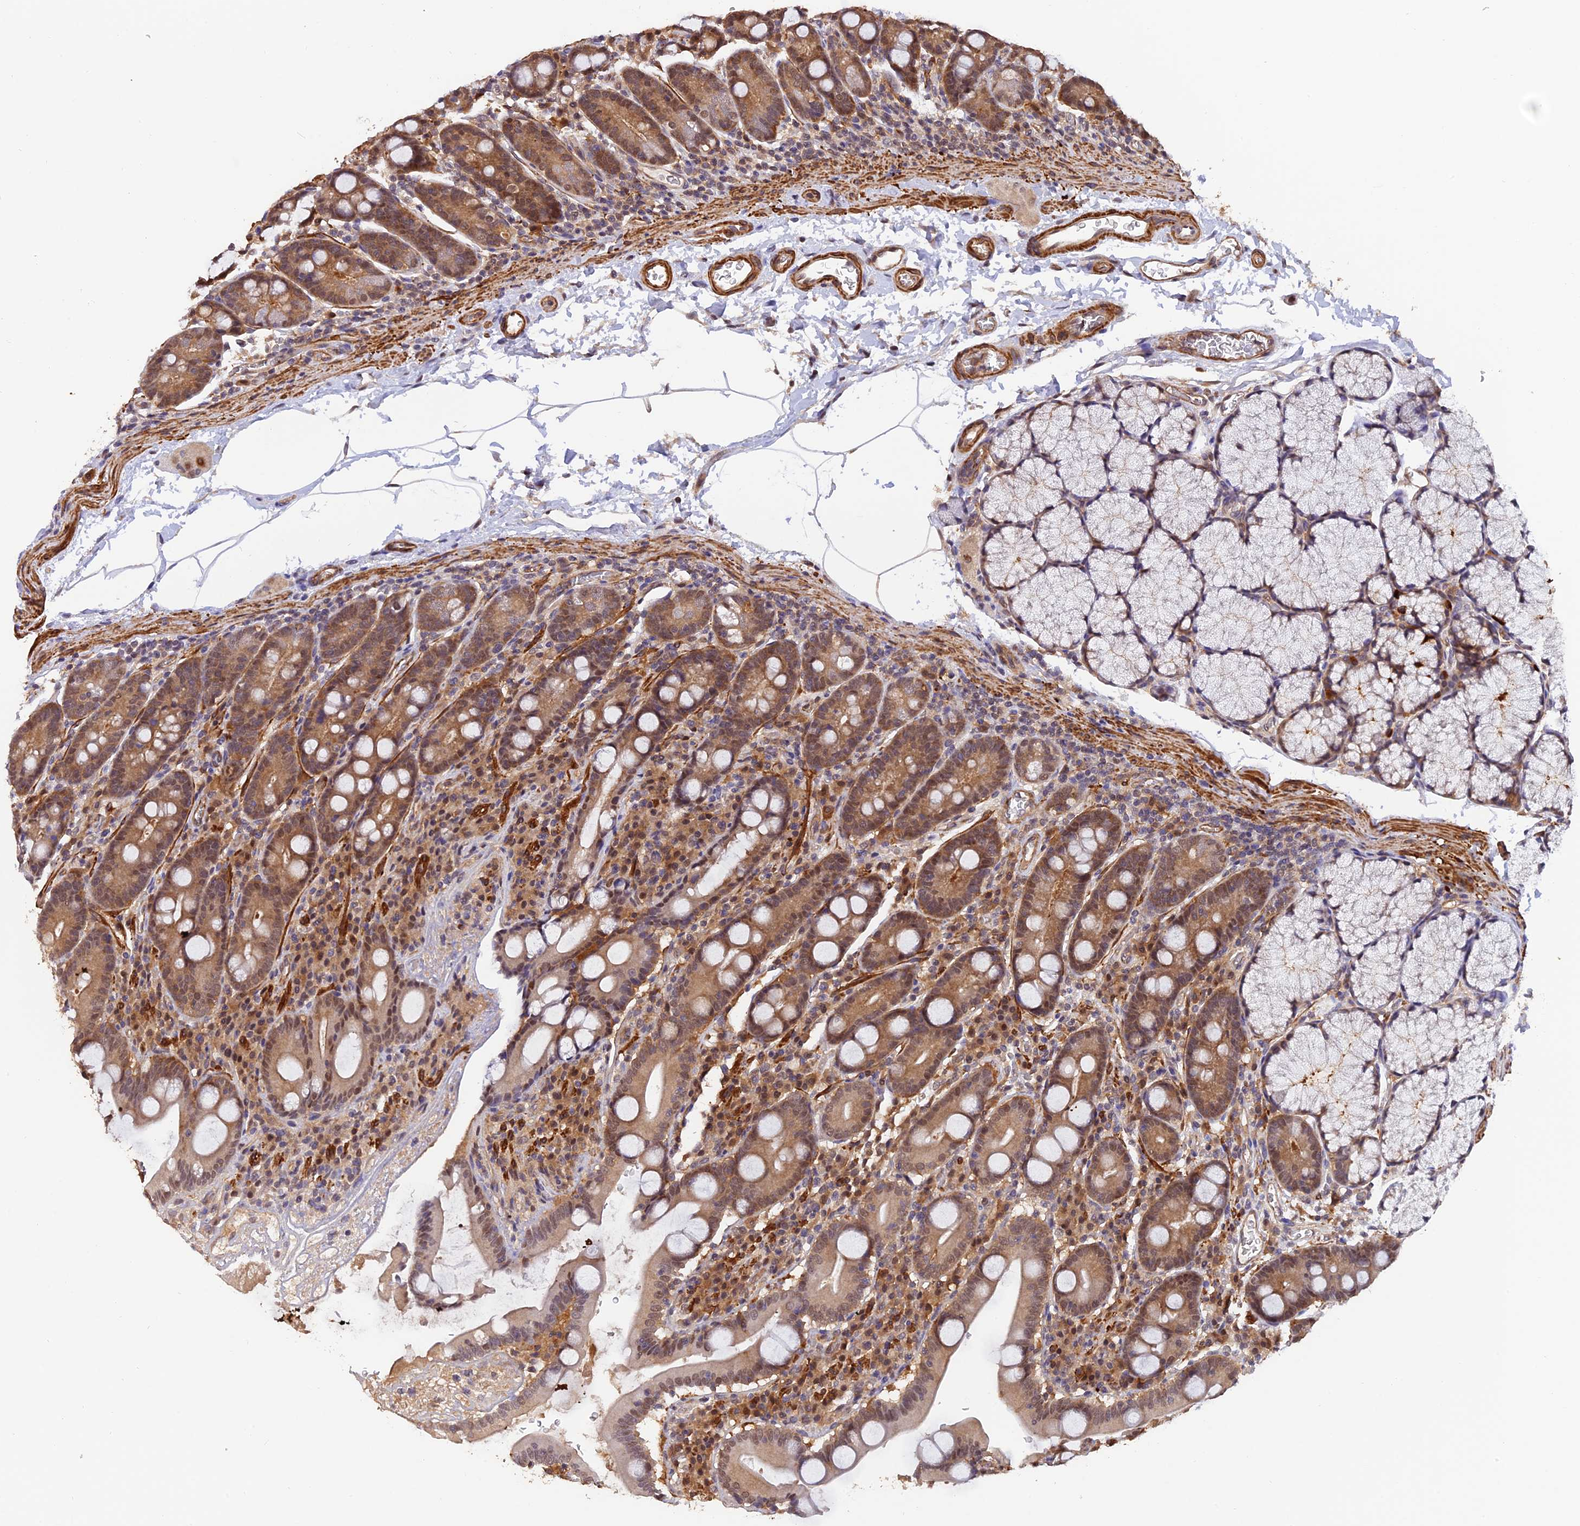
{"staining": {"intensity": "moderate", "quantity": ">75%", "location": "cytoplasmic/membranous,nuclear"}, "tissue": "duodenum", "cell_type": "Glandular cells", "image_type": "normal", "snomed": [{"axis": "morphology", "description": "Normal tissue, NOS"}, {"axis": "topography", "description": "Duodenum"}], "caption": "Duodenum stained with DAB (3,3'-diaminobenzidine) immunohistochemistry demonstrates medium levels of moderate cytoplasmic/membranous,nuclear positivity in about >75% of glandular cells.", "gene": "PSMB3", "patient": {"sex": "male", "age": 35}}